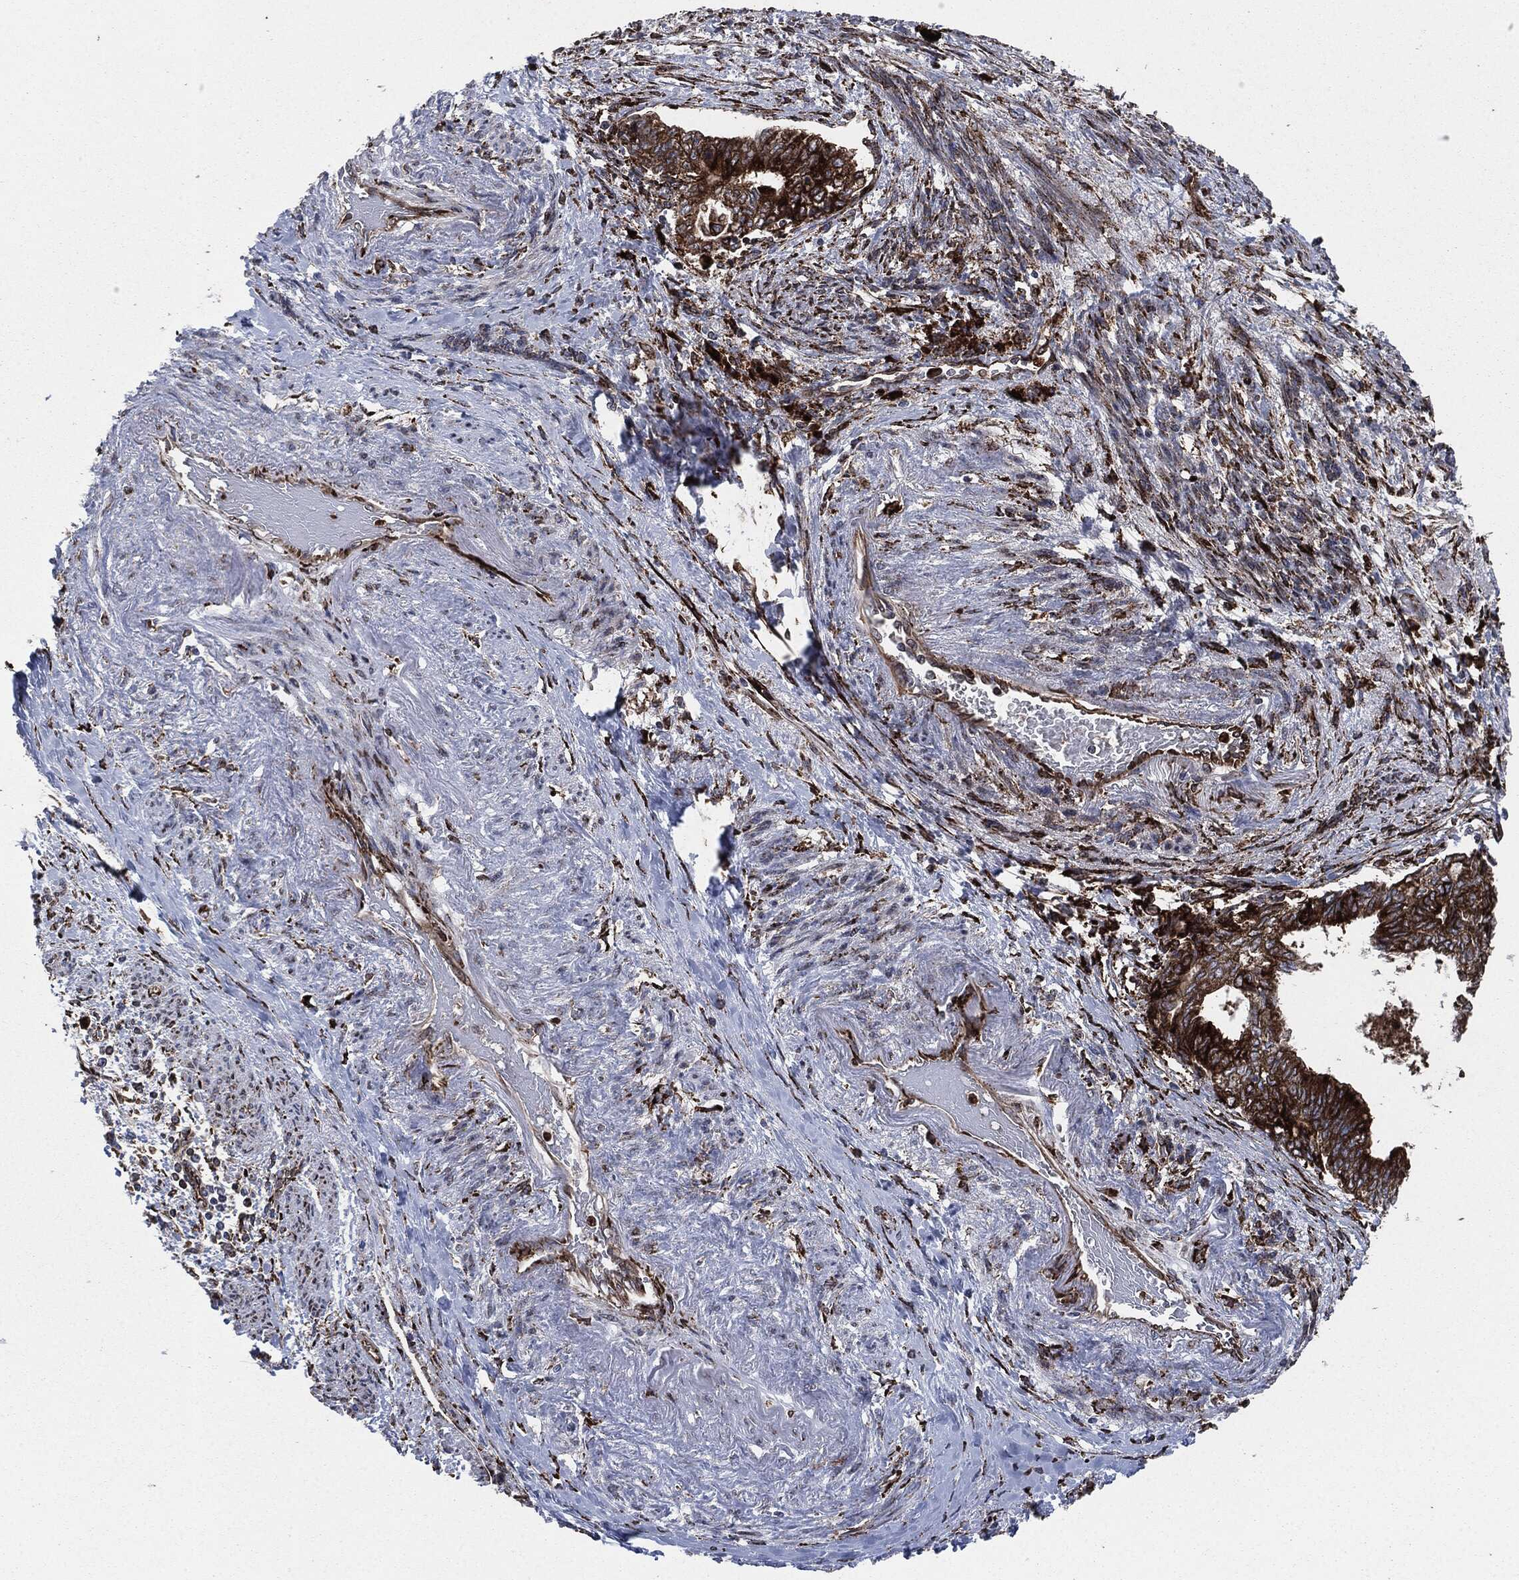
{"staining": {"intensity": "strong", "quantity": ">75%", "location": "cytoplasmic/membranous"}, "tissue": "endometrial cancer", "cell_type": "Tumor cells", "image_type": "cancer", "snomed": [{"axis": "morphology", "description": "Adenocarcinoma, NOS"}, {"axis": "topography", "description": "Endometrium"}], "caption": "Protein expression analysis of human endometrial cancer reveals strong cytoplasmic/membranous expression in about >75% of tumor cells.", "gene": "CALR", "patient": {"sex": "female", "age": 65}}